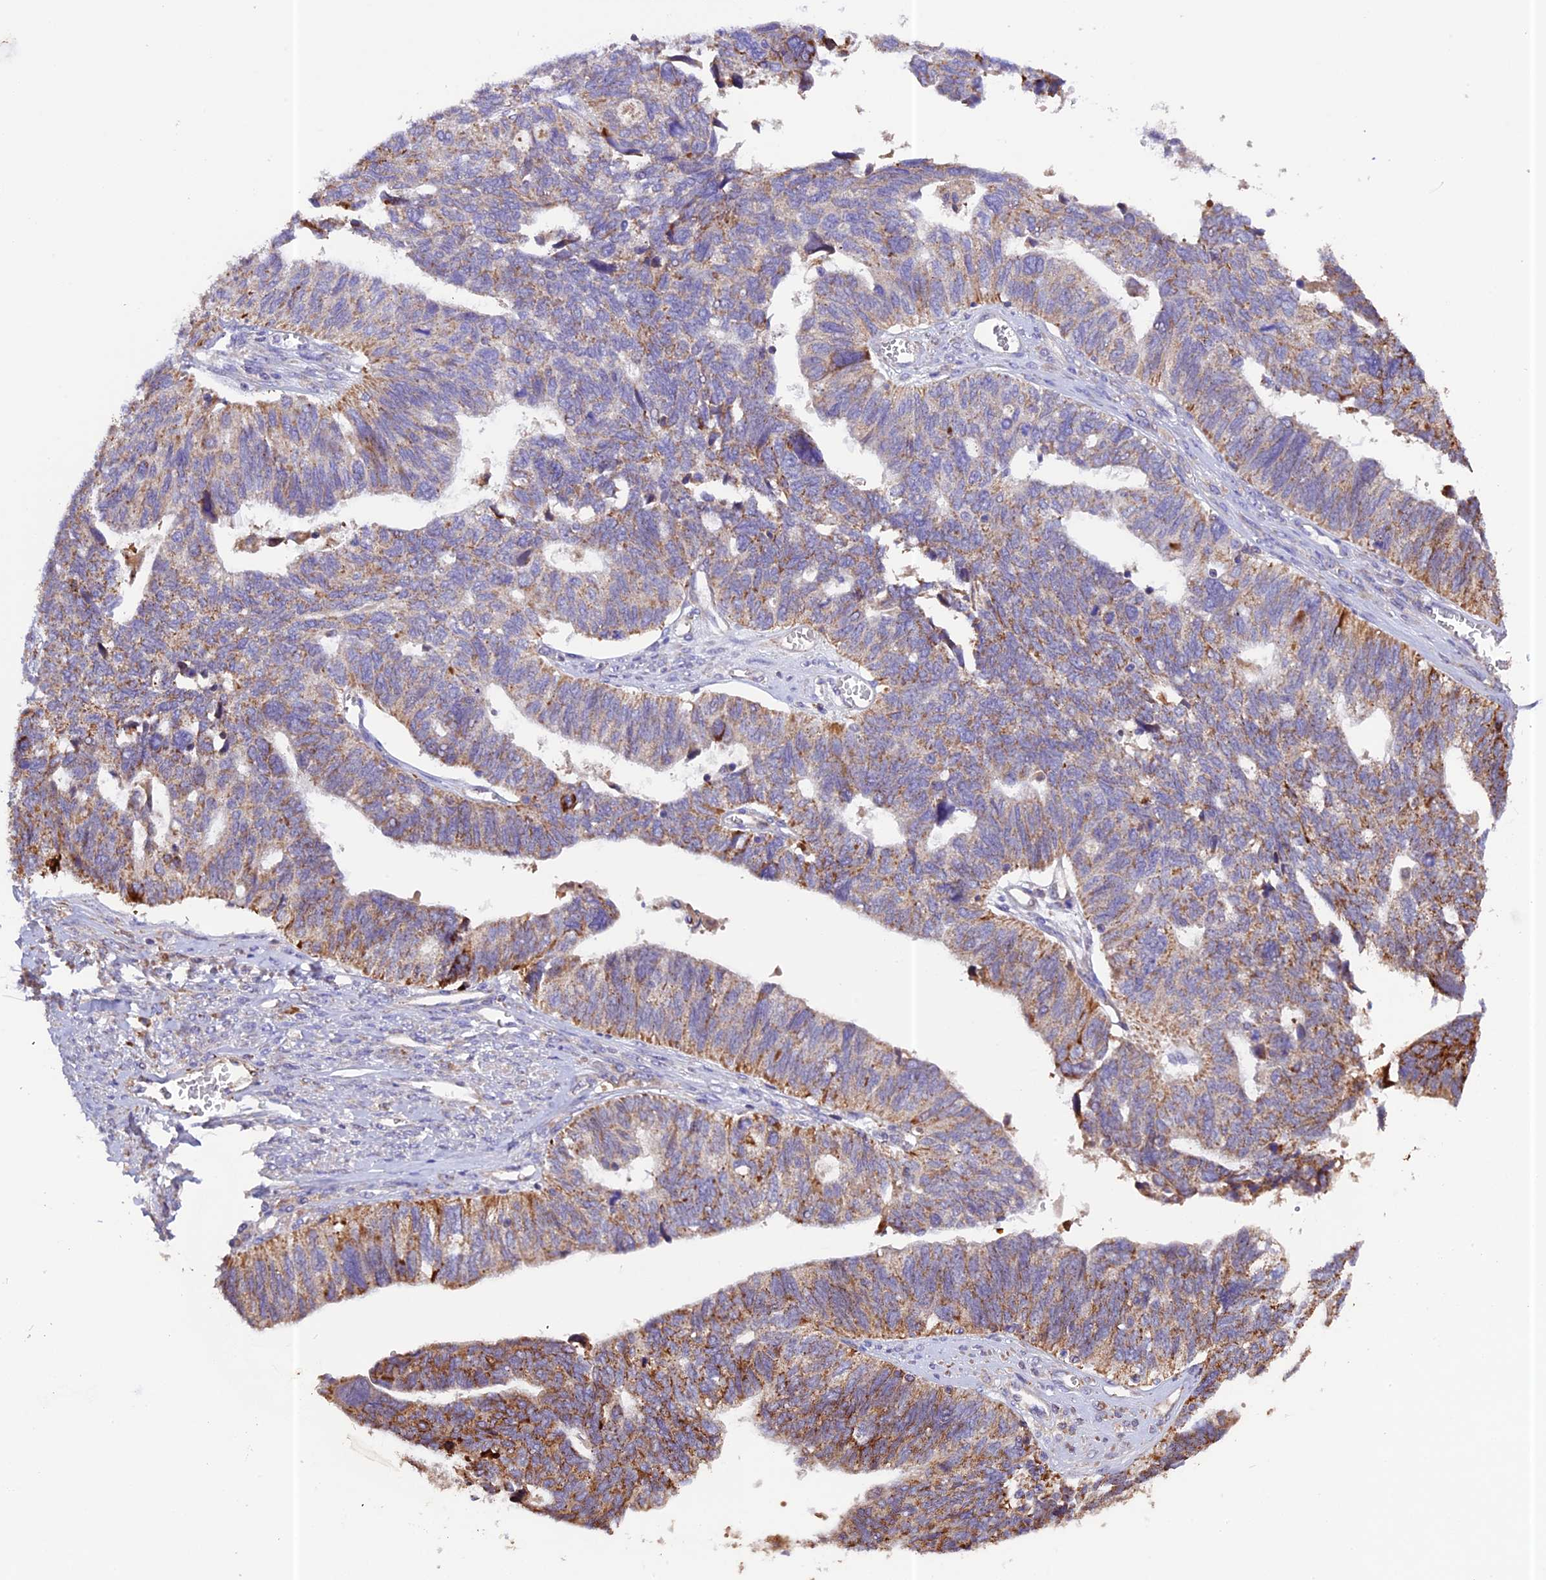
{"staining": {"intensity": "moderate", "quantity": ">75%", "location": "cytoplasmic/membranous"}, "tissue": "ovarian cancer", "cell_type": "Tumor cells", "image_type": "cancer", "snomed": [{"axis": "morphology", "description": "Cystadenocarcinoma, serous, NOS"}, {"axis": "topography", "description": "Ovary"}], "caption": "IHC micrograph of human ovarian cancer stained for a protein (brown), which reveals medium levels of moderate cytoplasmic/membranous staining in about >75% of tumor cells.", "gene": "METTL22", "patient": {"sex": "female", "age": 79}}